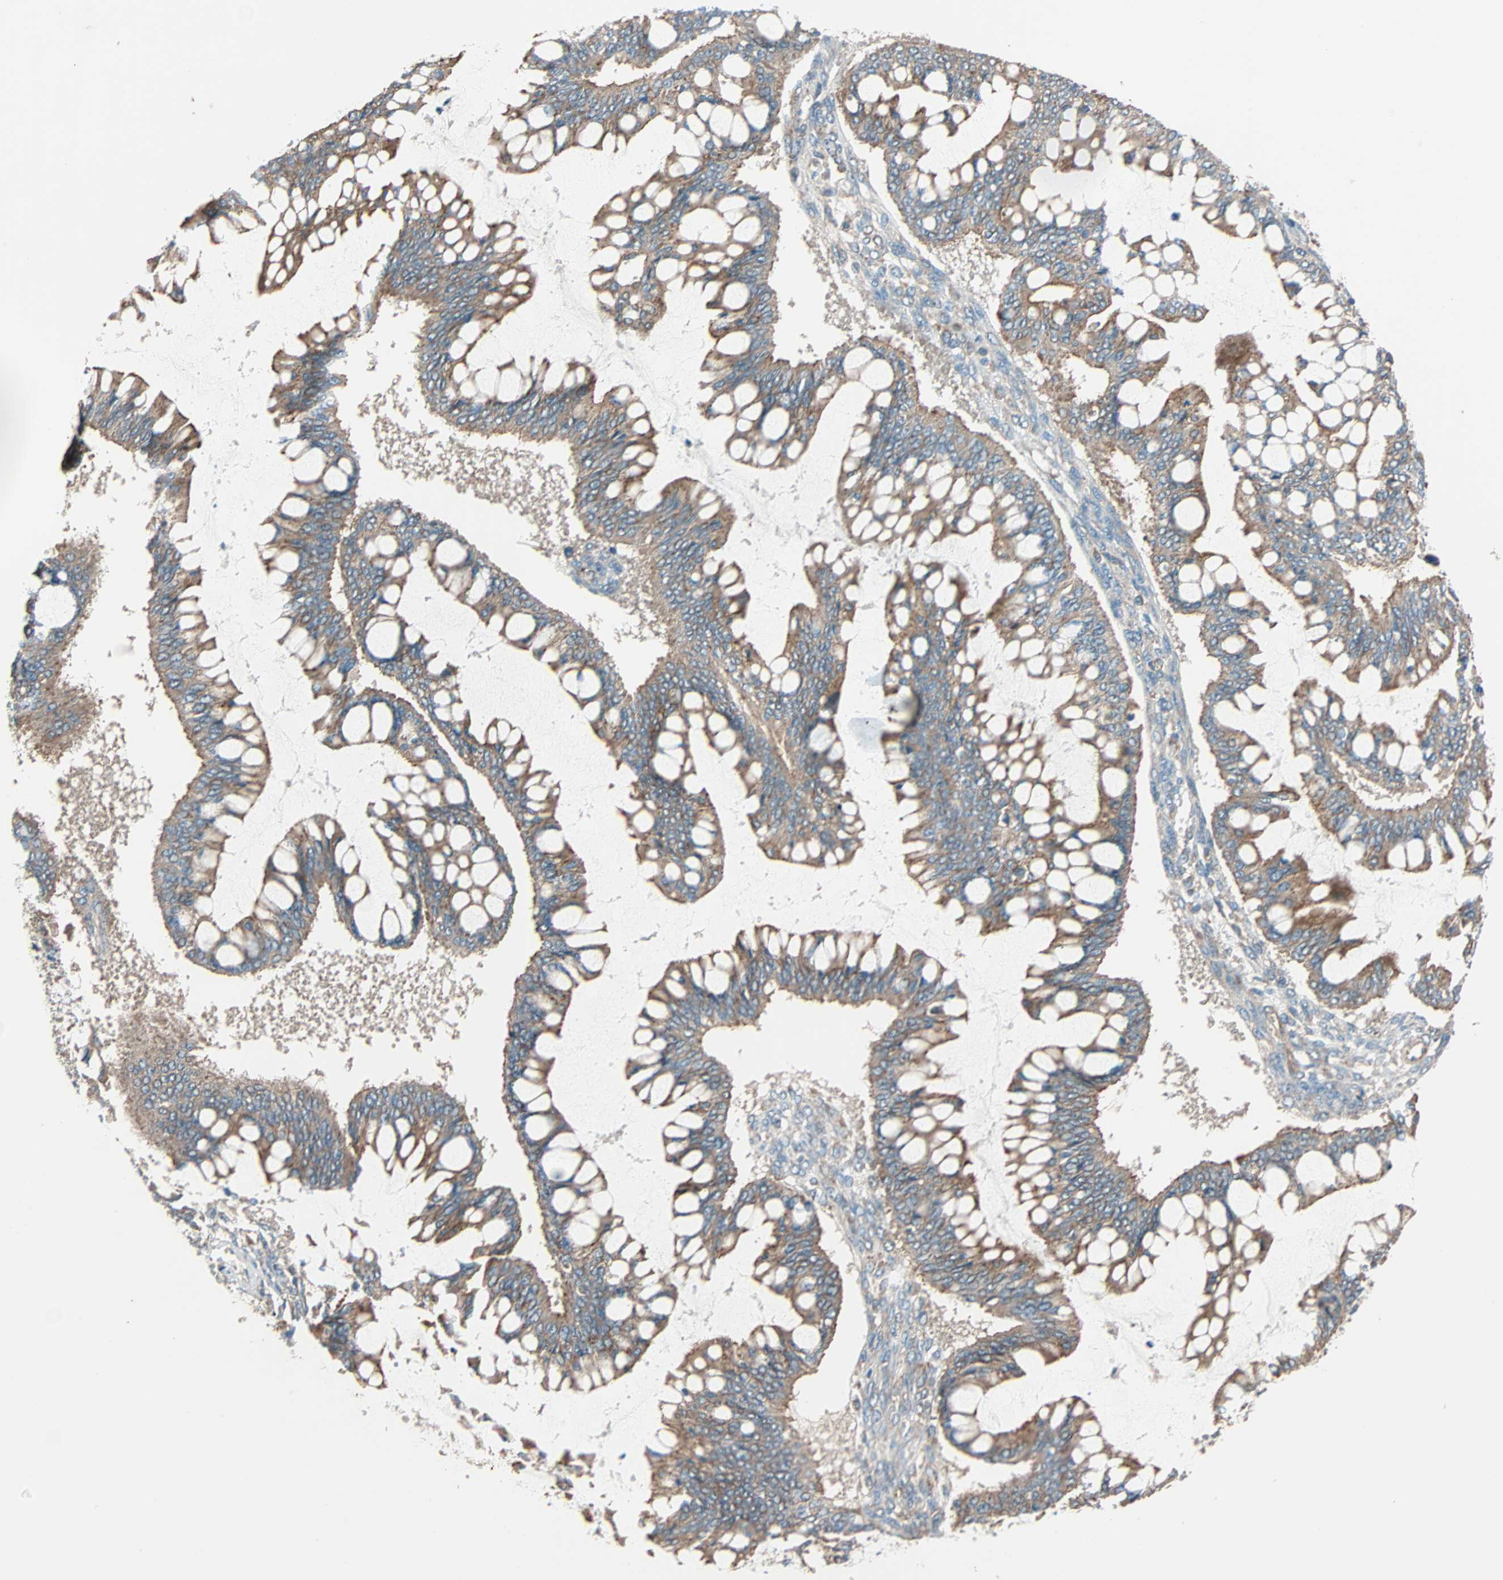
{"staining": {"intensity": "moderate", "quantity": ">75%", "location": "cytoplasmic/membranous"}, "tissue": "ovarian cancer", "cell_type": "Tumor cells", "image_type": "cancer", "snomed": [{"axis": "morphology", "description": "Cystadenocarcinoma, mucinous, NOS"}, {"axis": "topography", "description": "Ovary"}], "caption": "High-magnification brightfield microscopy of ovarian cancer stained with DAB (brown) and counterstained with hematoxylin (blue). tumor cells exhibit moderate cytoplasmic/membranous staining is seen in about>75% of cells. Nuclei are stained in blue.", "gene": "PHYH", "patient": {"sex": "female", "age": 73}}